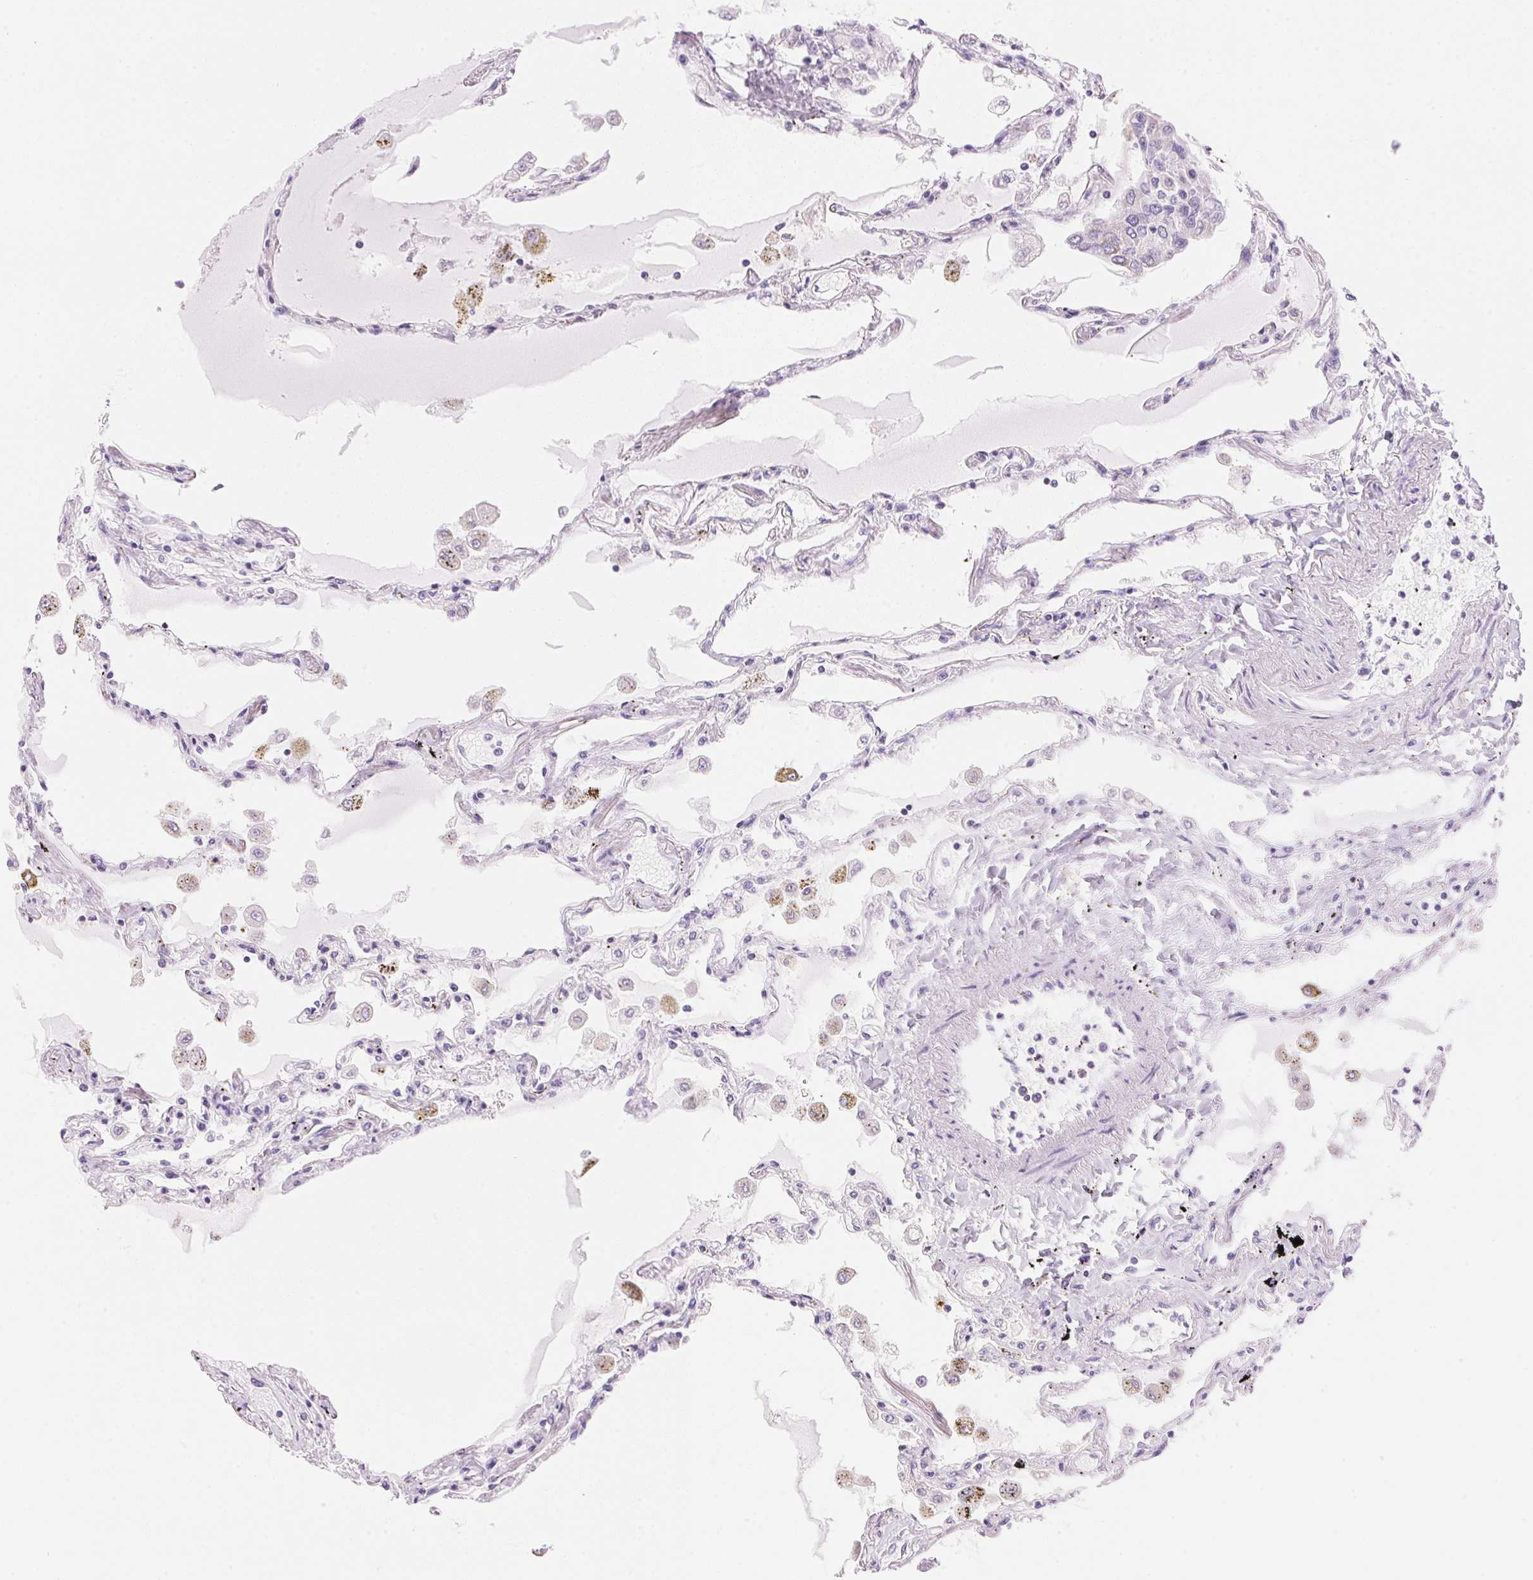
{"staining": {"intensity": "negative", "quantity": "none", "location": "none"}, "tissue": "lung", "cell_type": "Alveolar cells", "image_type": "normal", "snomed": [{"axis": "morphology", "description": "Normal tissue, NOS"}, {"axis": "morphology", "description": "Adenocarcinoma, NOS"}, {"axis": "topography", "description": "Cartilage tissue"}, {"axis": "topography", "description": "Lung"}], "caption": "This is a histopathology image of IHC staining of unremarkable lung, which shows no positivity in alveolar cells.", "gene": "DHCR24", "patient": {"sex": "female", "age": 67}}